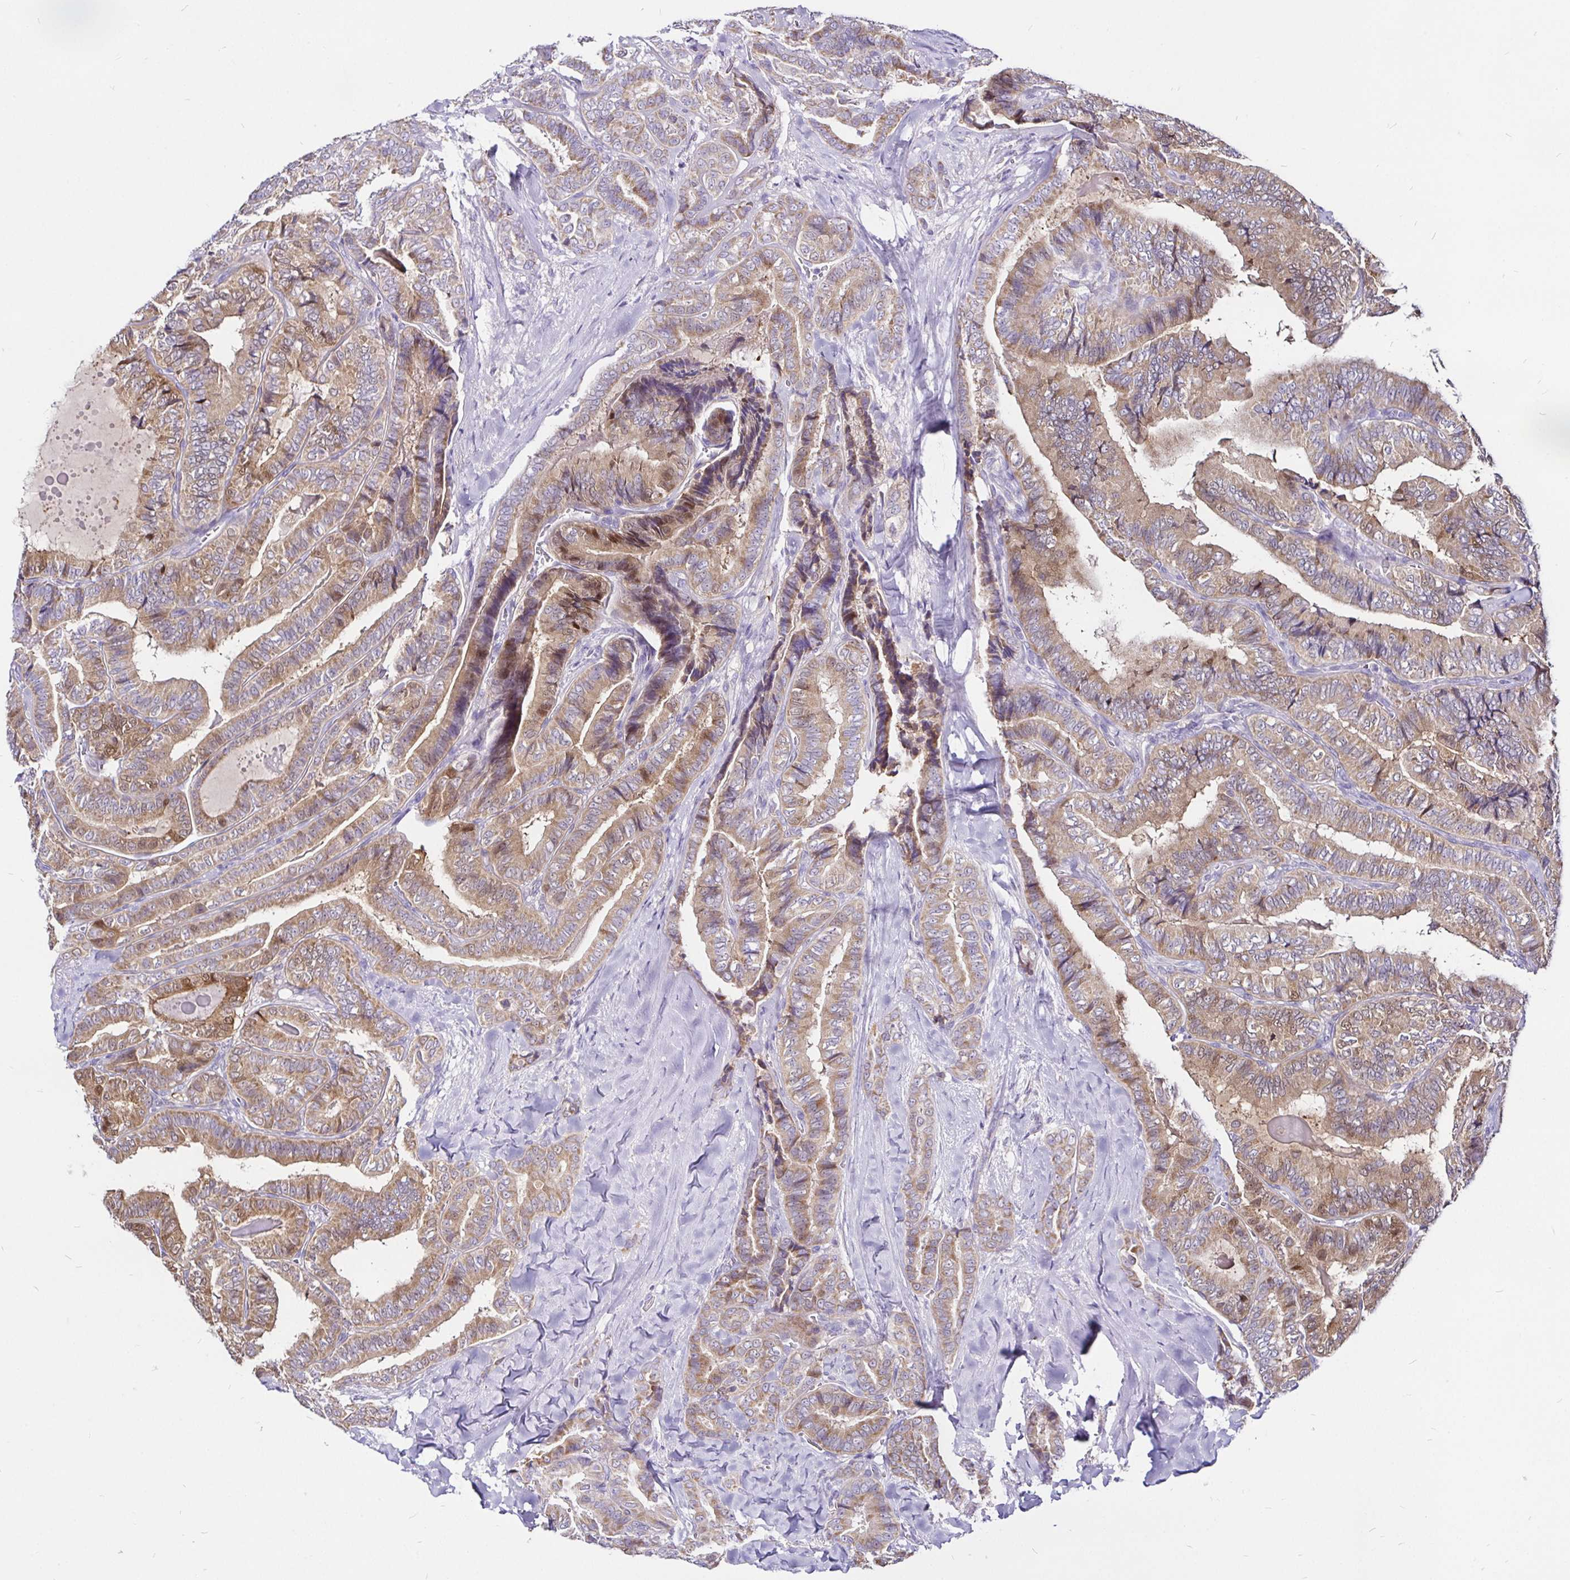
{"staining": {"intensity": "moderate", "quantity": ">75%", "location": "cytoplasmic/membranous"}, "tissue": "thyroid cancer", "cell_type": "Tumor cells", "image_type": "cancer", "snomed": [{"axis": "morphology", "description": "Papillary adenocarcinoma, NOS"}, {"axis": "topography", "description": "Thyroid gland"}], "caption": "This histopathology image reveals immunohistochemistry staining of papillary adenocarcinoma (thyroid), with medium moderate cytoplasmic/membranous expression in about >75% of tumor cells.", "gene": "PGAM2", "patient": {"sex": "male", "age": 61}}